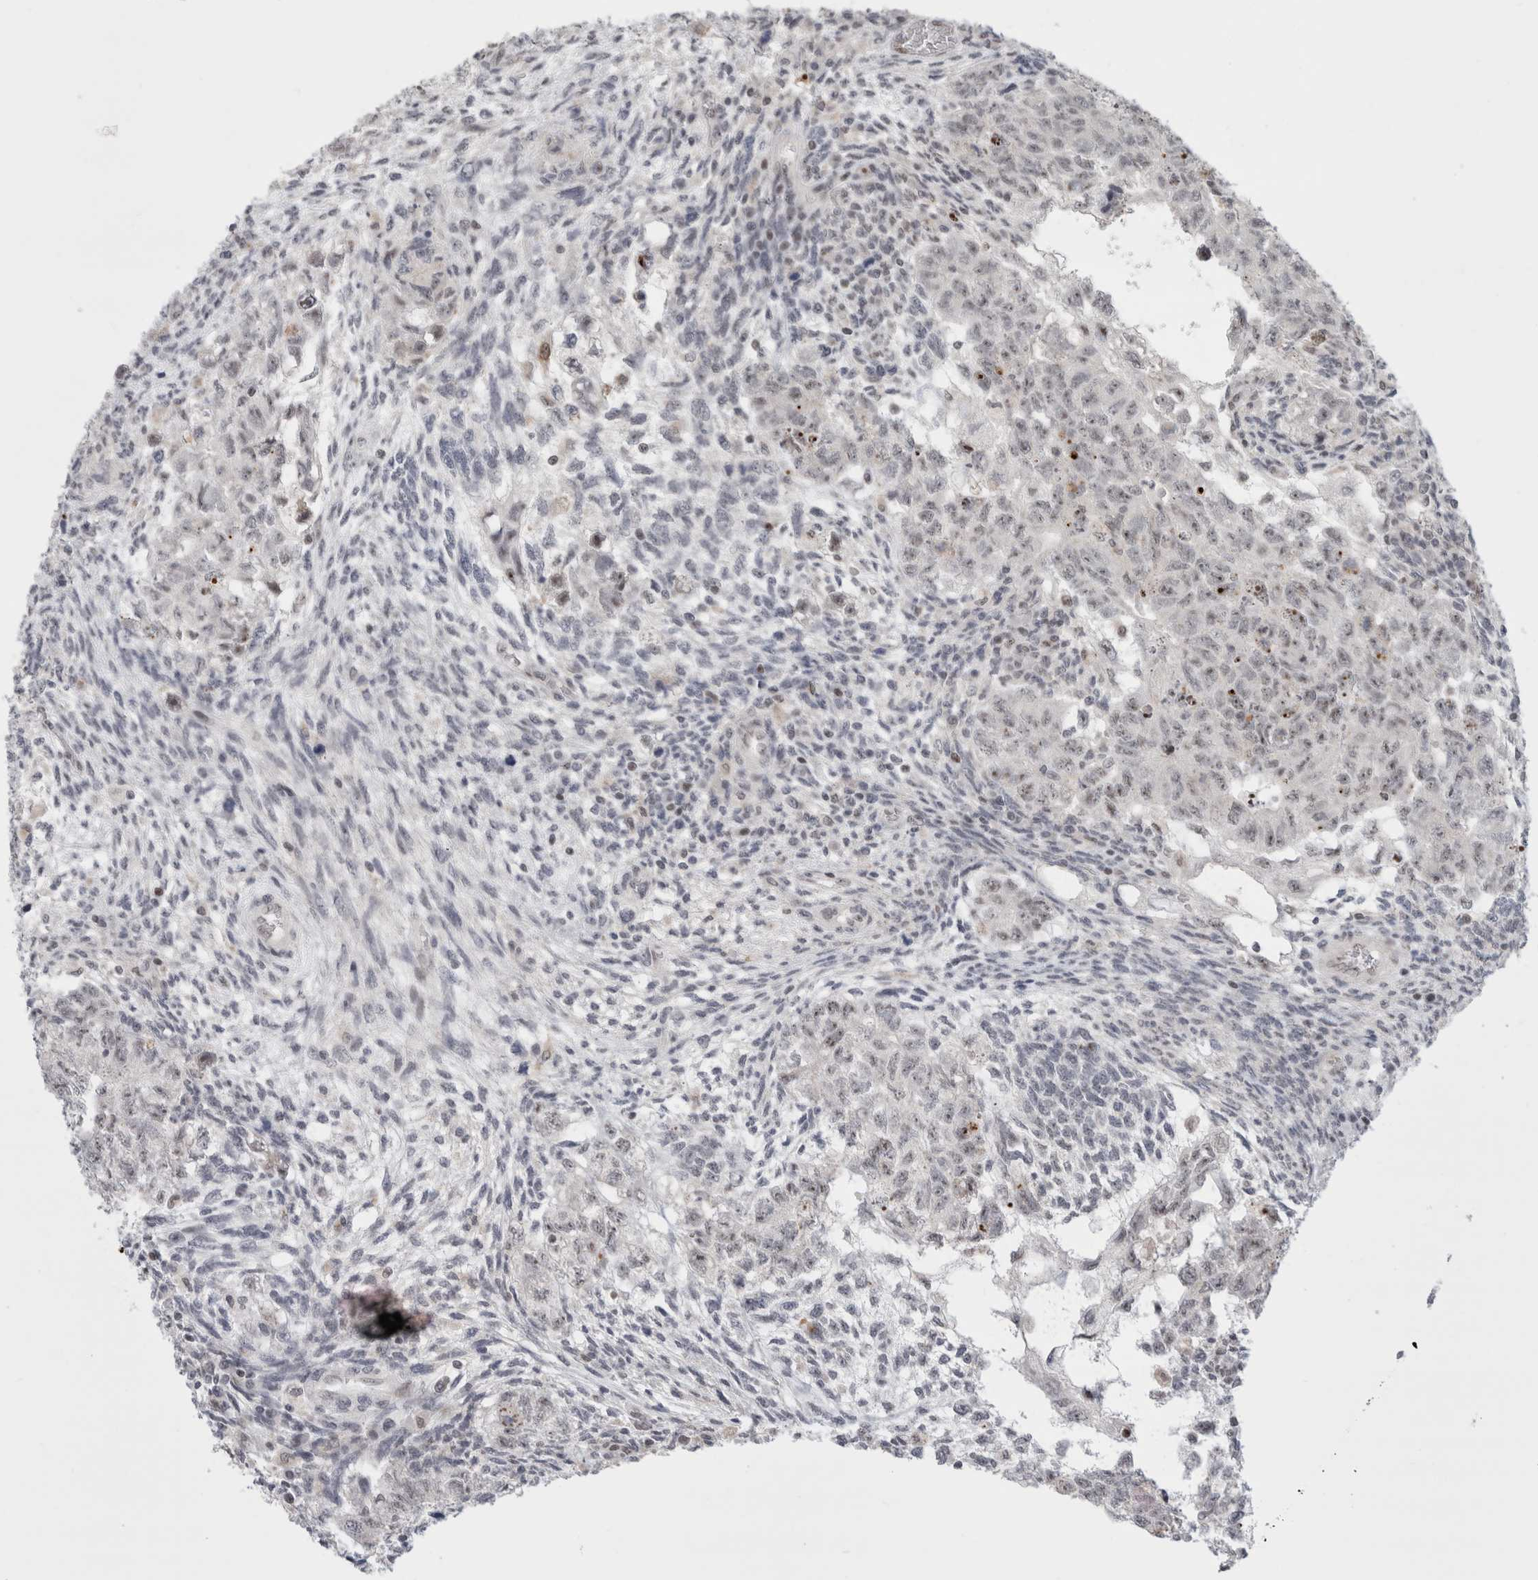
{"staining": {"intensity": "negative", "quantity": "none", "location": "none"}, "tissue": "testis cancer", "cell_type": "Tumor cells", "image_type": "cancer", "snomed": [{"axis": "morphology", "description": "Normal tissue, NOS"}, {"axis": "morphology", "description": "Carcinoma, Embryonal, NOS"}, {"axis": "topography", "description": "Testis"}], "caption": "The immunohistochemistry image has no significant expression in tumor cells of embryonal carcinoma (testis) tissue. (Stains: DAB immunohistochemistry (IHC) with hematoxylin counter stain, Microscopy: brightfield microscopy at high magnification).", "gene": "SENP6", "patient": {"sex": "male", "age": 36}}